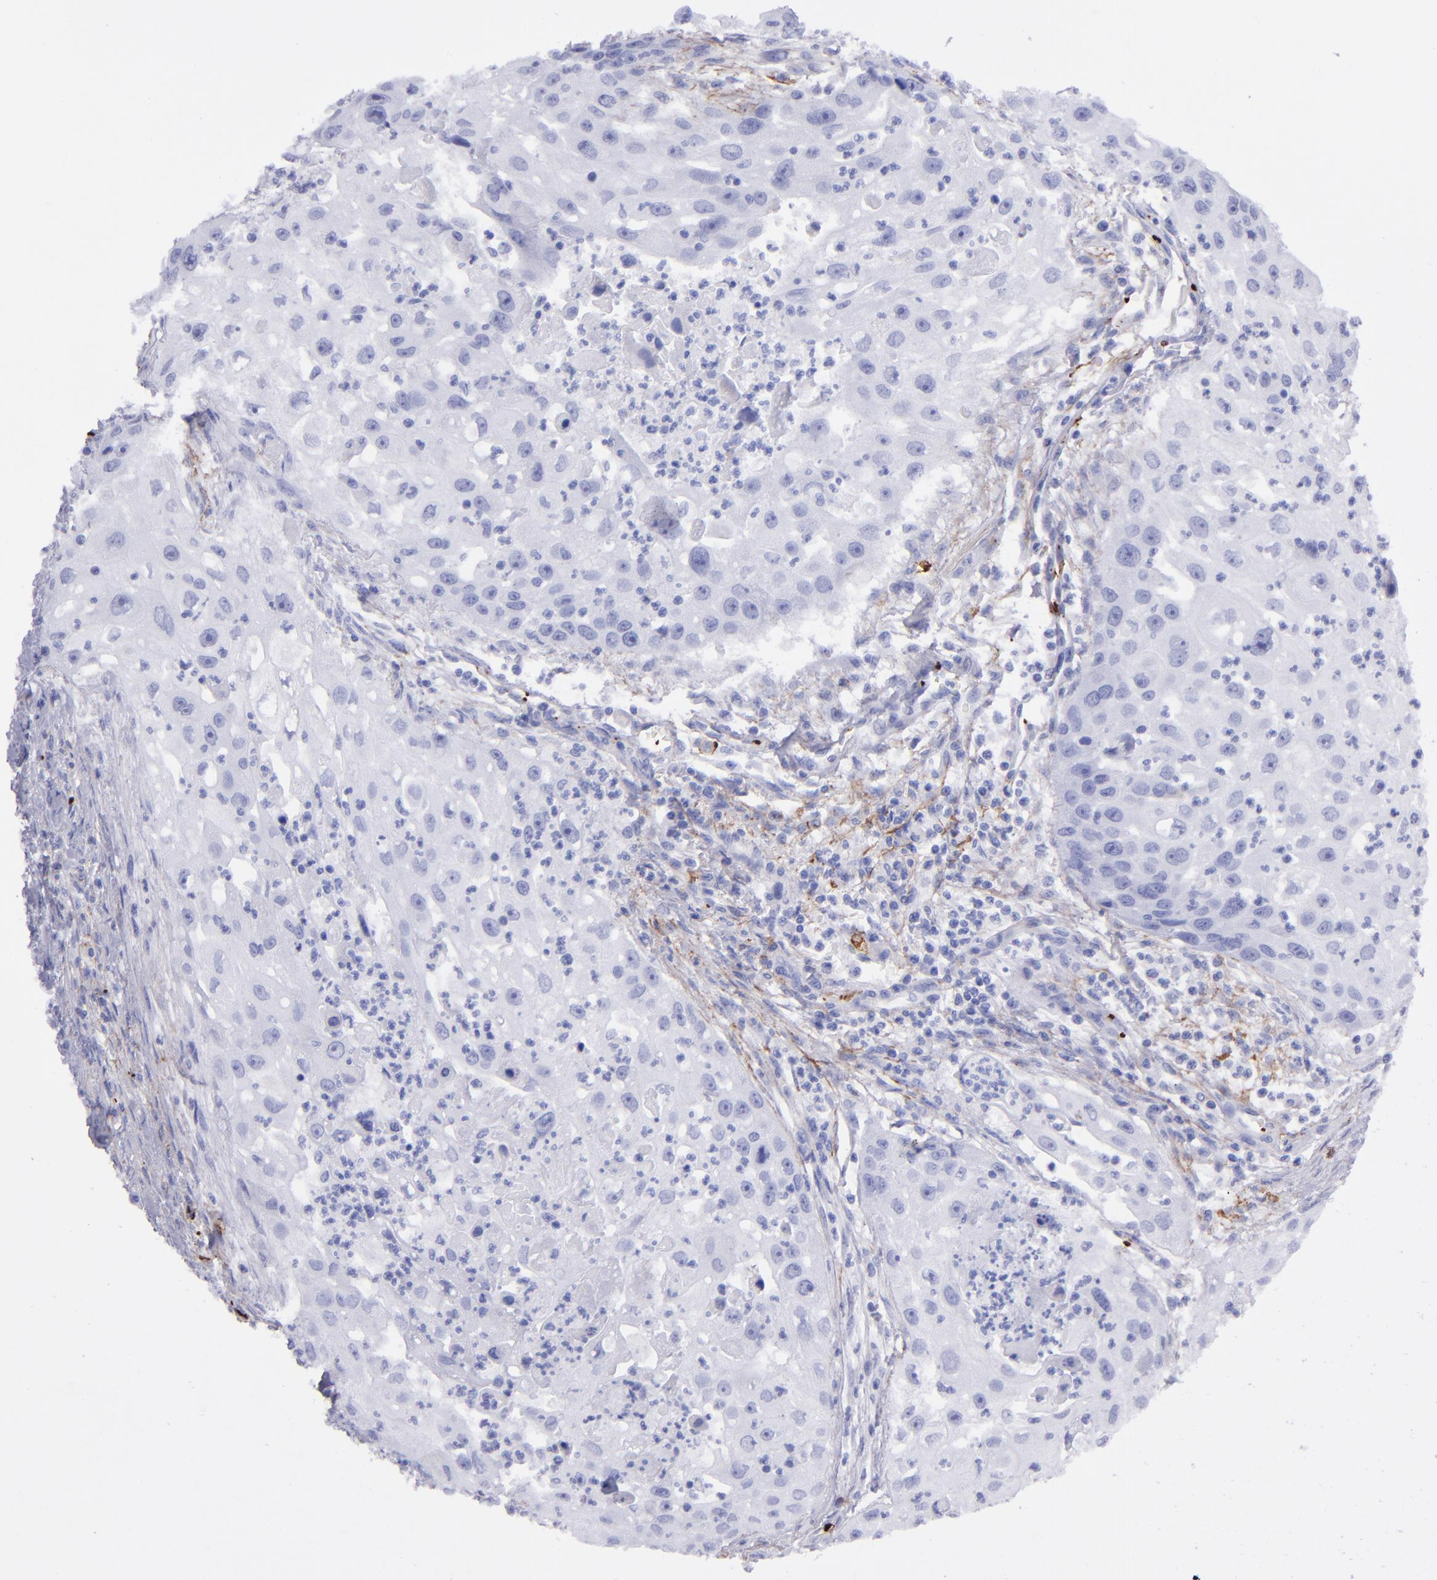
{"staining": {"intensity": "negative", "quantity": "none", "location": "none"}, "tissue": "head and neck cancer", "cell_type": "Tumor cells", "image_type": "cancer", "snomed": [{"axis": "morphology", "description": "Squamous cell carcinoma, NOS"}, {"axis": "topography", "description": "Head-Neck"}], "caption": "This is a histopathology image of immunohistochemistry (IHC) staining of head and neck cancer (squamous cell carcinoma), which shows no positivity in tumor cells. (DAB IHC with hematoxylin counter stain).", "gene": "EFCAB13", "patient": {"sex": "male", "age": 64}}